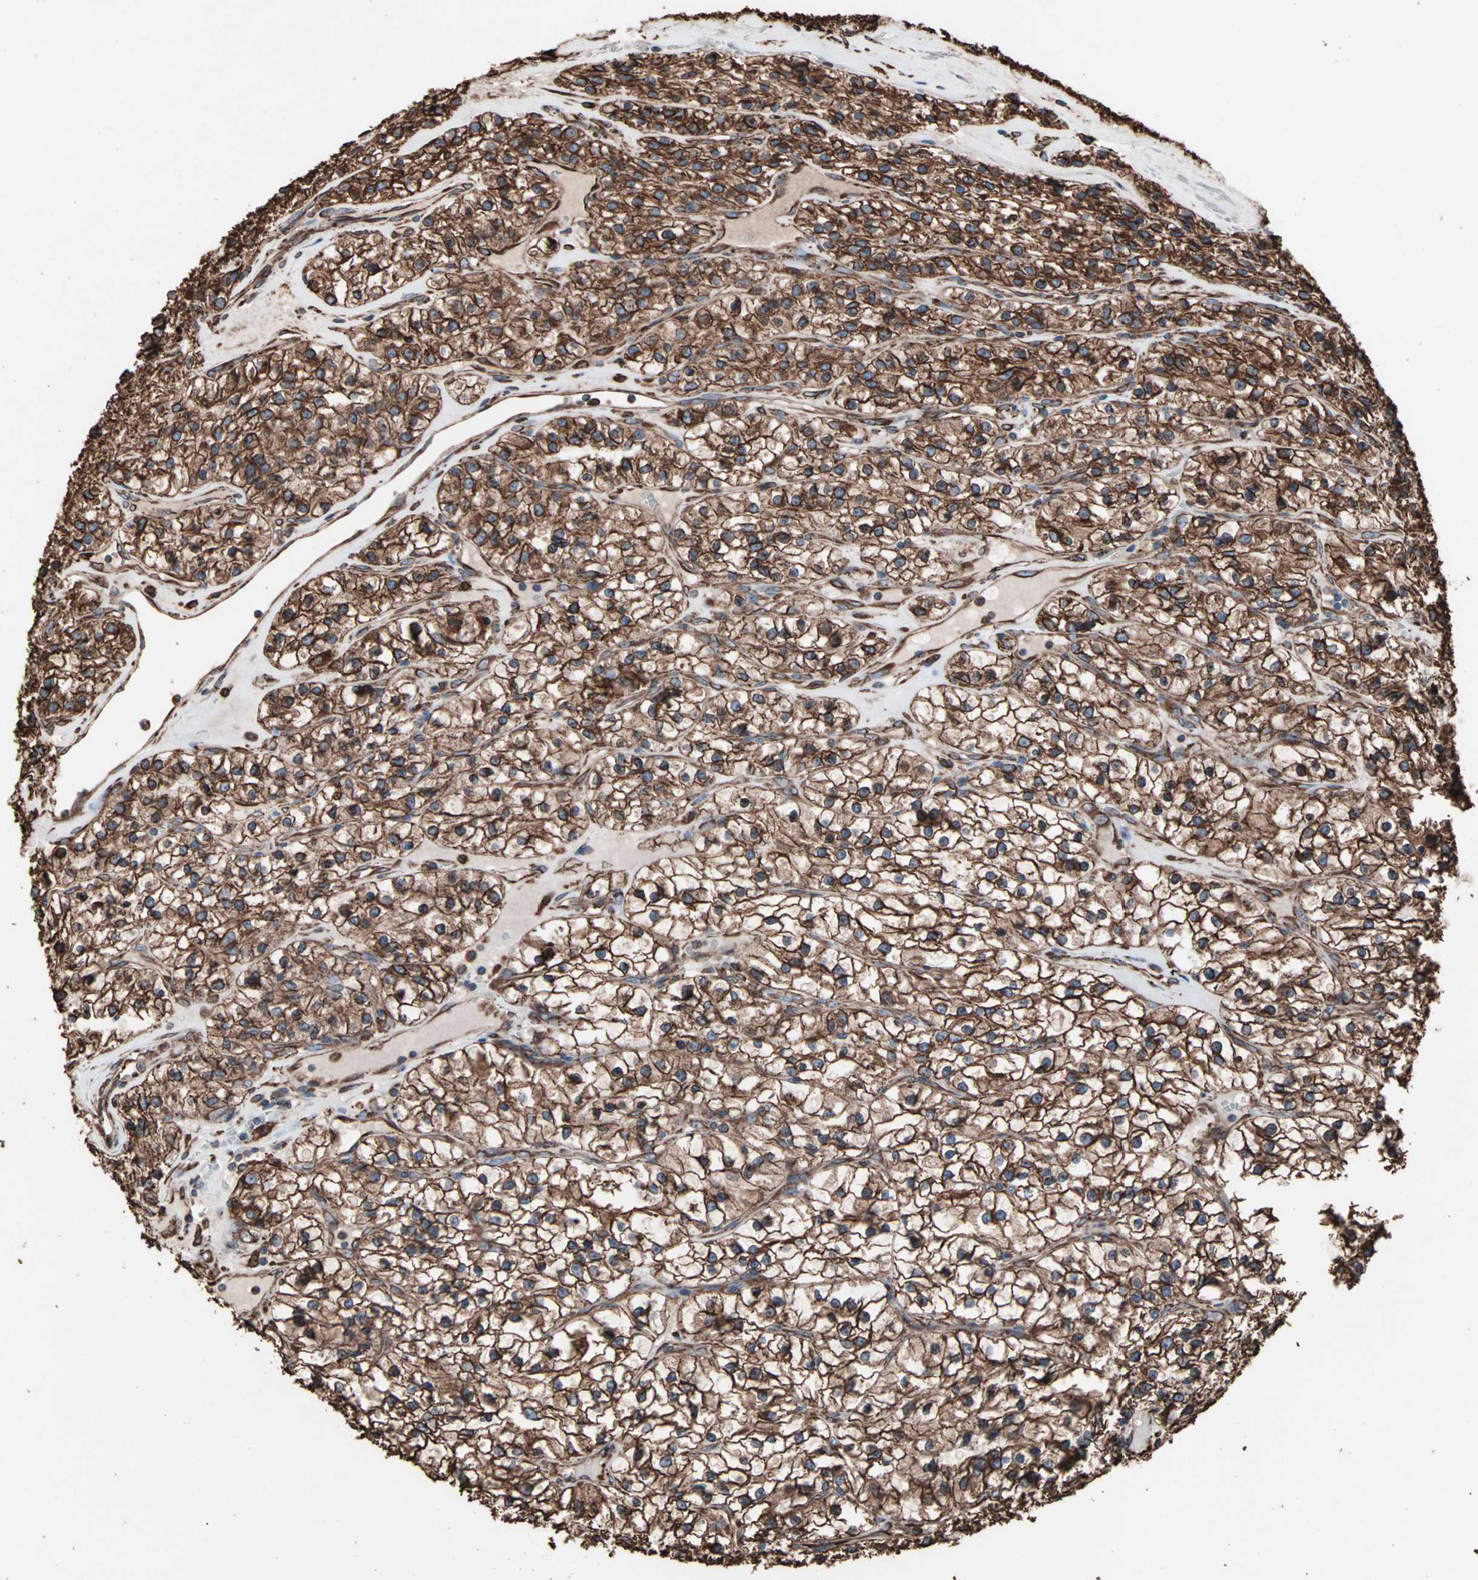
{"staining": {"intensity": "strong", "quantity": ">75%", "location": "cytoplasmic/membranous"}, "tissue": "renal cancer", "cell_type": "Tumor cells", "image_type": "cancer", "snomed": [{"axis": "morphology", "description": "Adenocarcinoma, NOS"}, {"axis": "topography", "description": "Kidney"}], "caption": "High-magnification brightfield microscopy of renal adenocarcinoma stained with DAB (brown) and counterstained with hematoxylin (blue). tumor cells exhibit strong cytoplasmic/membranous positivity is identified in about>75% of cells.", "gene": "HSP90B1", "patient": {"sex": "female", "age": 57}}